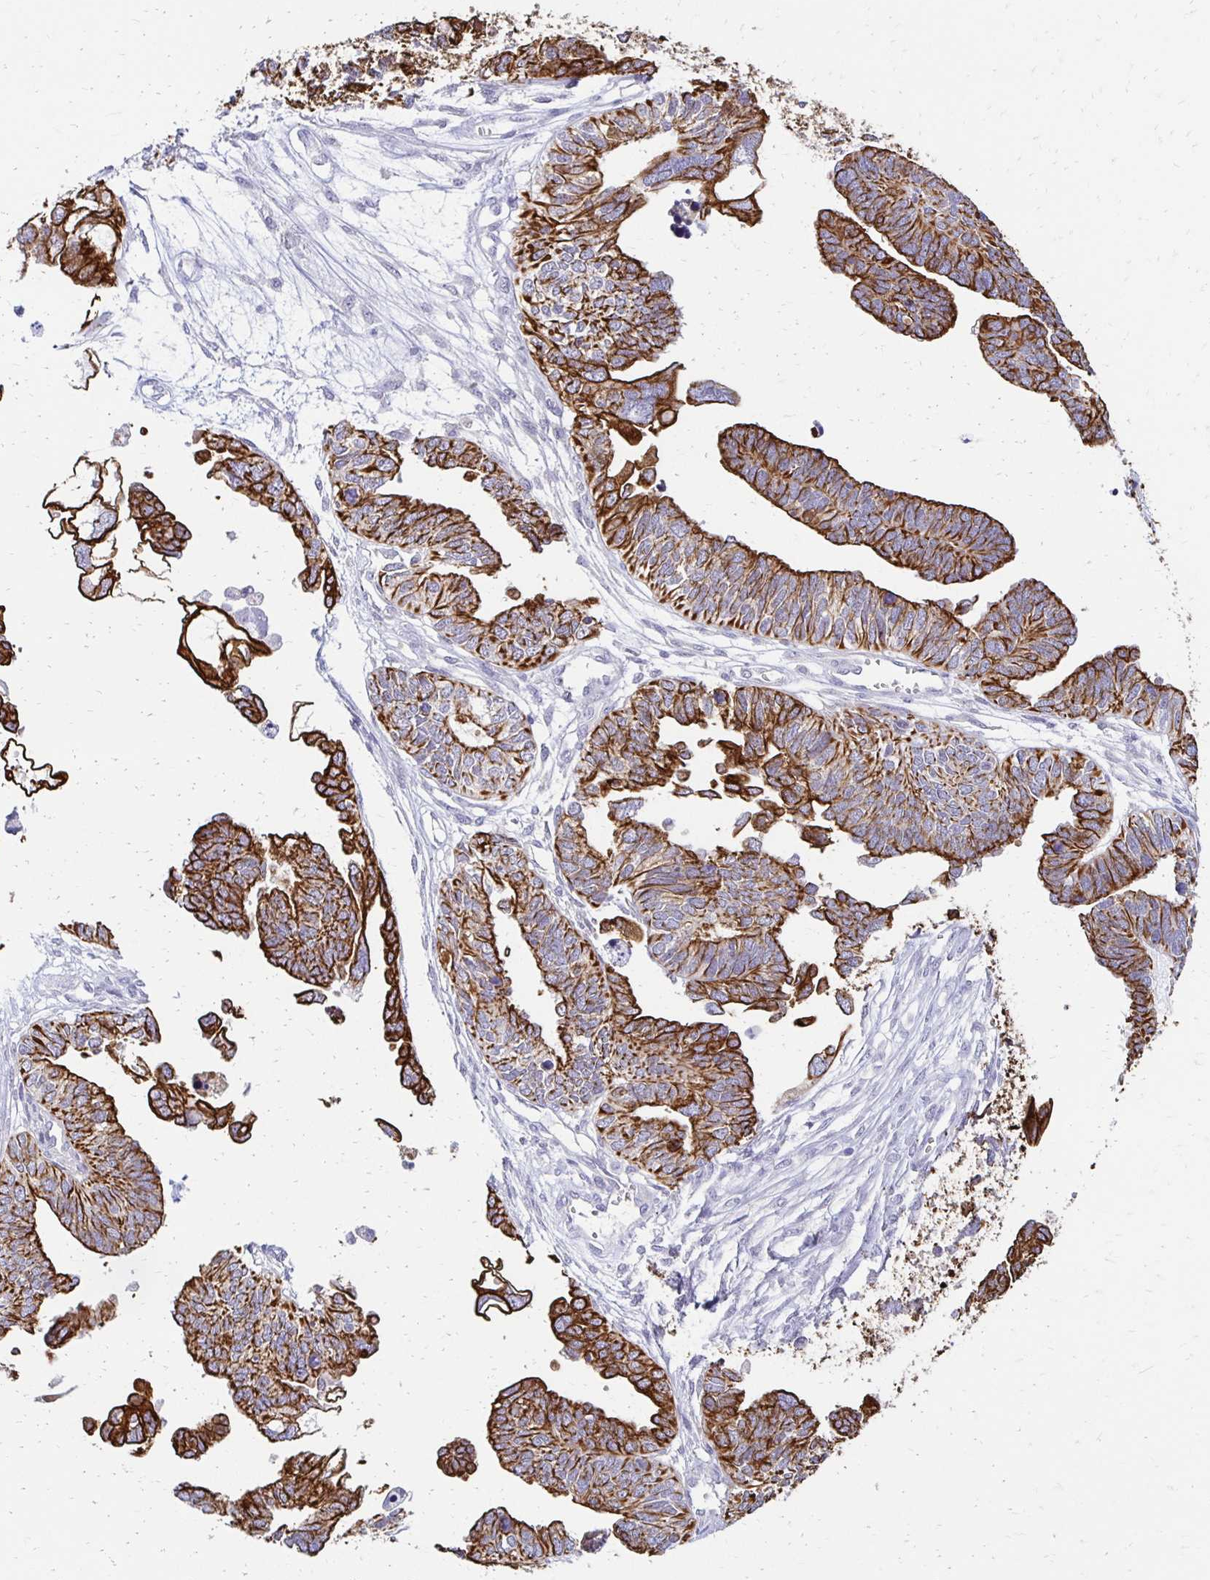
{"staining": {"intensity": "strong", "quantity": ">75%", "location": "cytoplasmic/membranous"}, "tissue": "ovarian cancer", "cell_type": "Tumor cells", "image_type": "cancer", "snomed": [{"axis": "morphology", "description": "Cystadenocarcinoma, serous, NOS"}, {"axis": "topography", "description": "Ovary"}], "caption": "Tumor cells display high levels of strong cytoplasmic/membranous expression in about >75% of cells in human ovarian cancer.", "gene": "C1QTNF2", "patient": {"sex": "female", "age": 51}}